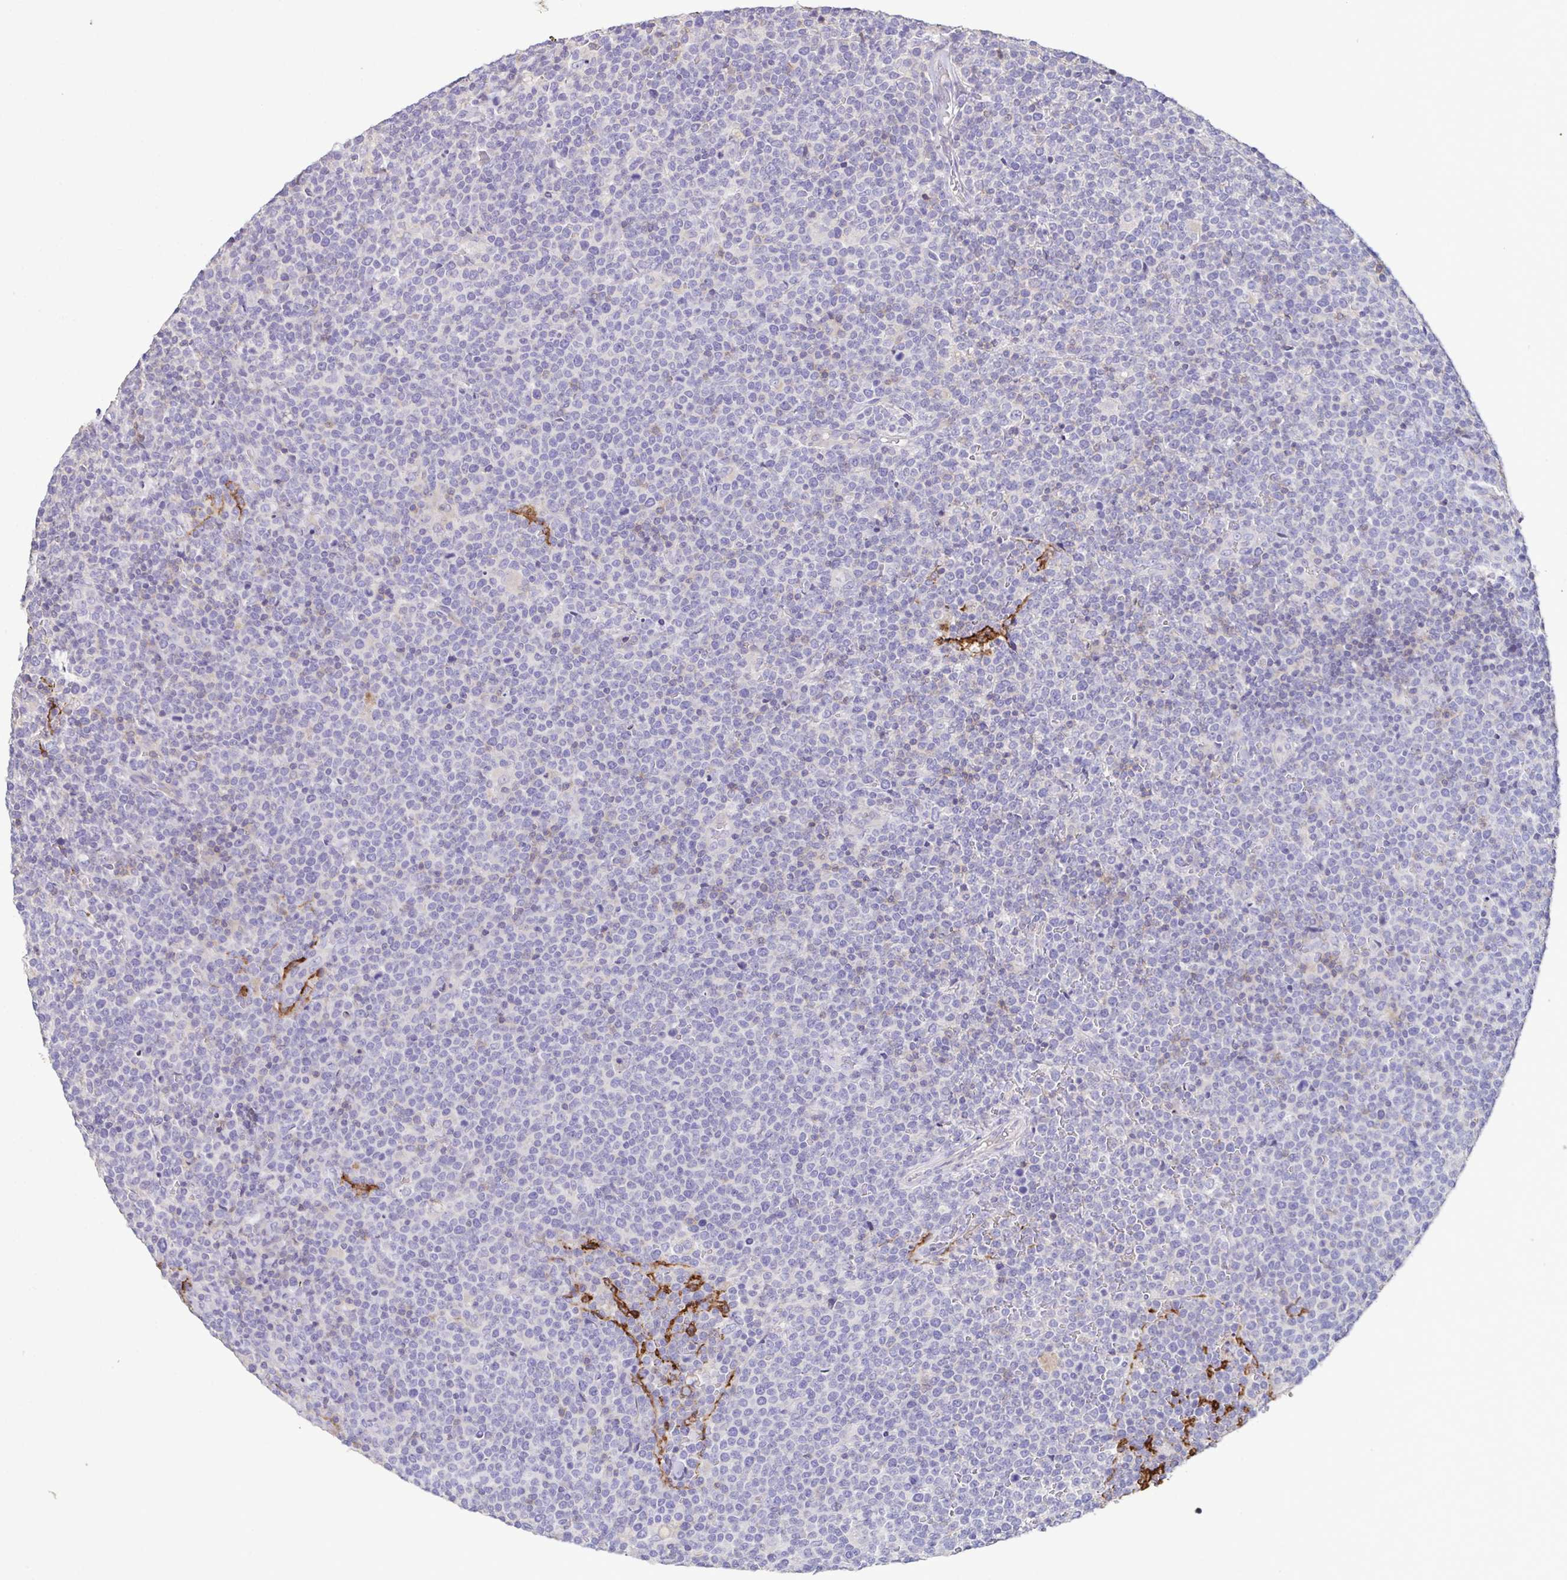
{"staining": {"intensity": "negative", "quantity": "none", "location": "none"}, "tissue": "lymphoma", "cell_type": "Tumor cells", "image_type": "cancer", "snomed": [{"axis": "morphology", "description": "Malignant lymphoma, non-Hodgkin's type, High grade"}, {"axis": "topography", "description": "Lymph node"}], "caption": "Tumor cells are negative for protein expression in human lymphoma.", "gene": "MARCO", "patient": {"sex": "male", "age": 61}}